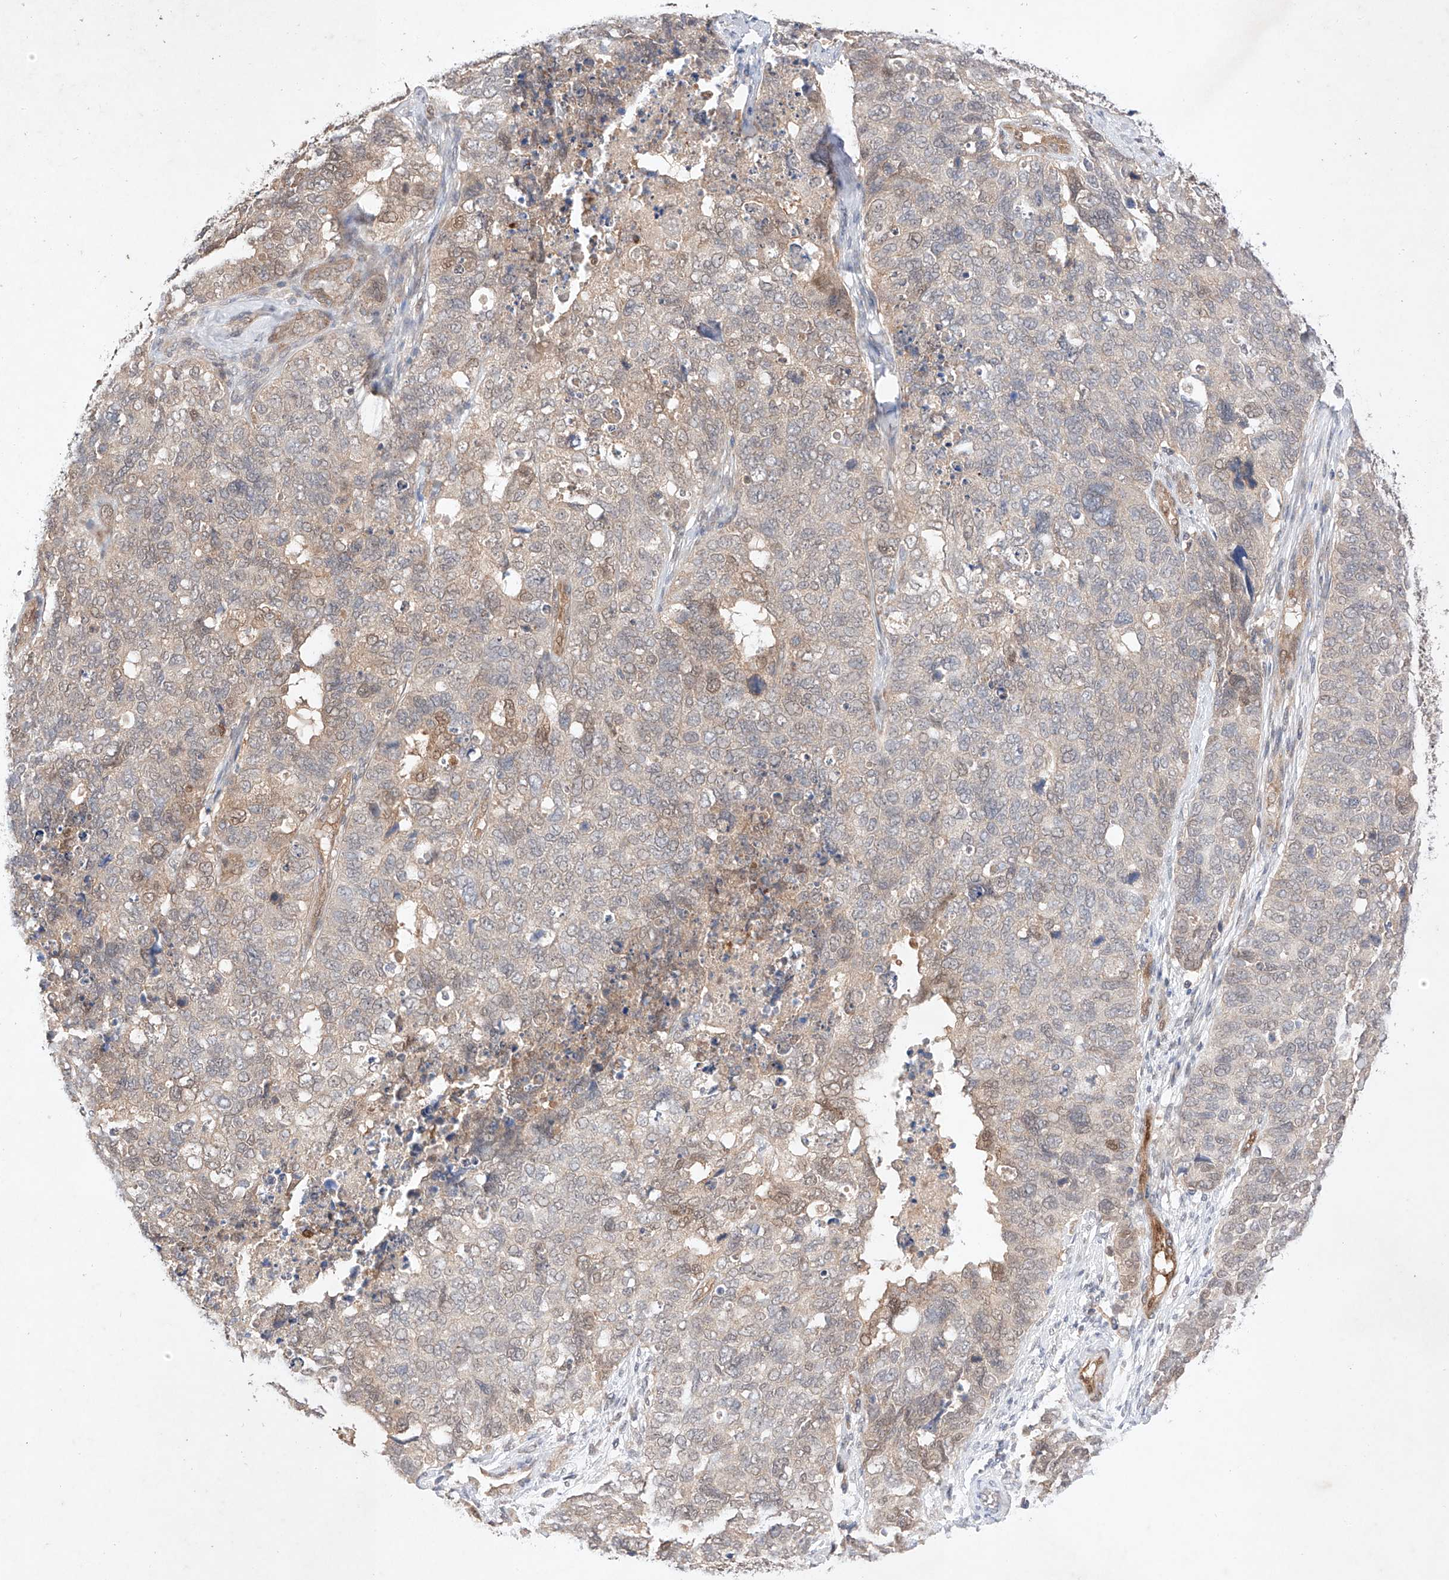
{"staining": {"intensity": "moderate", "quantity": "<25%", "location": "cytoplasmic/membranous,nuclear"}, "tissue": "cervical cancer", "cell_type": "Tumor cells", "image_type": "cancer", "snomed": [{"axis": "morphology", "description": "Squamous cell carcinoma, NOS"}, {"axis": "topography", "description": "Cervix"}], "caption": "High-magnification brightfield microscopy of cervical cancer (squamous cell carcinoma) stained with DAB (brown) and counterstained with hematoxylin (blue). tumor cells exhibit moderate cytoplasmic/membranous and nuclear positivity is present in about<25% of cells.", "gene": "ZNF124", "patient": {"sex": "female", "age": 63}}